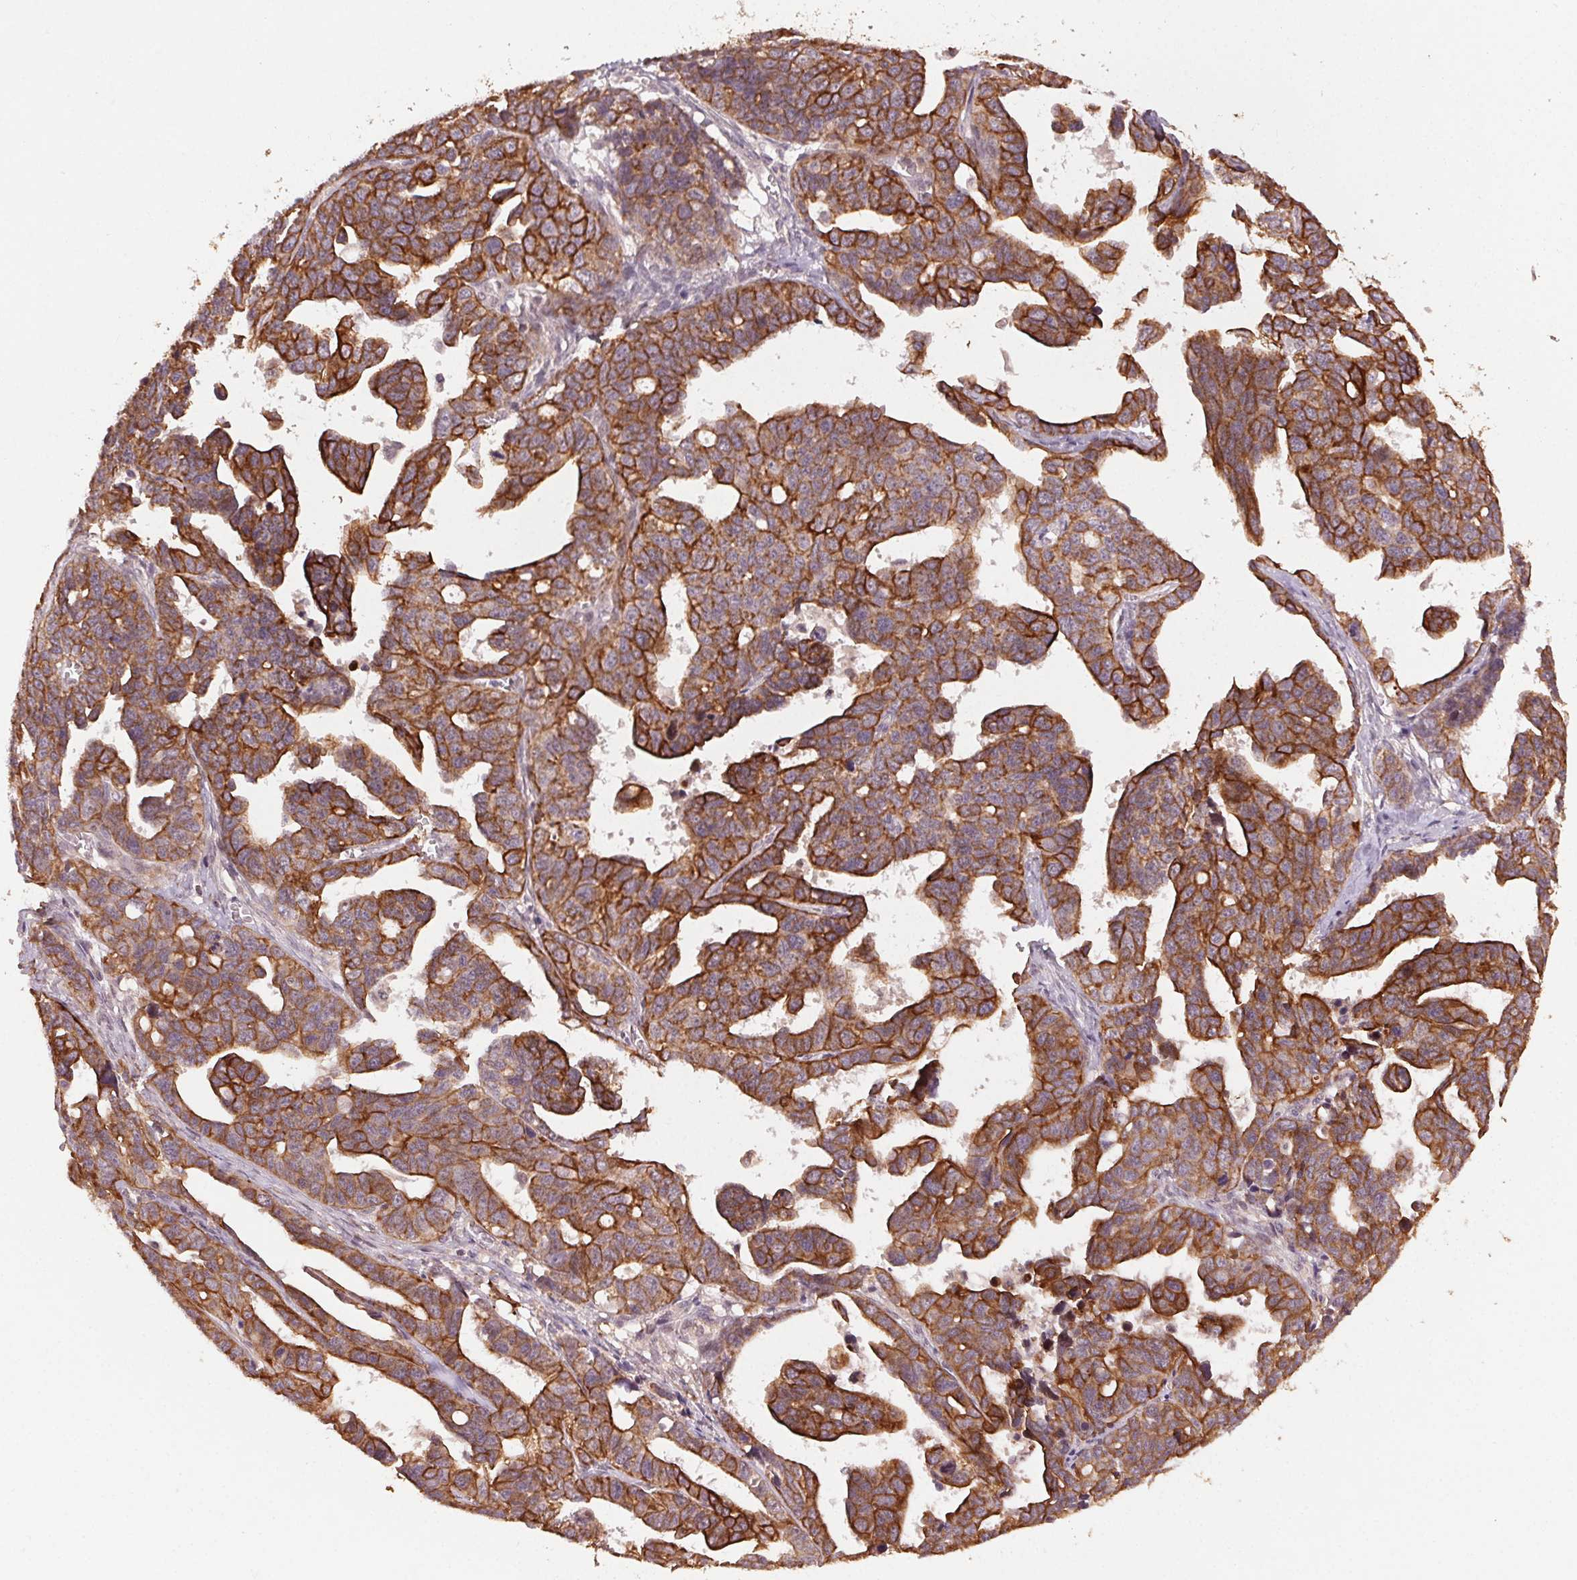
{"staining": {"intensity": "strong", "quantity": "25%-75%", "location": "cytoplasmic/membranous"}, "tissue": "ovarian cancer", "cell_type": "Tumor cells", "image_type": "cancer", "snomed": [{"axis": "morphology", "description": "Cystadenocarcinoma, serous, NOS"}, {"axis": "topography", "description": "Ovary"}], "caption": "A histopathology image of ovarian cancer stained for a protein shows strong cytoplasmic/membranous brown staining in tumor cells.", "gene": "SMLR1", "patient": {"sex": "female", "age": 69}}